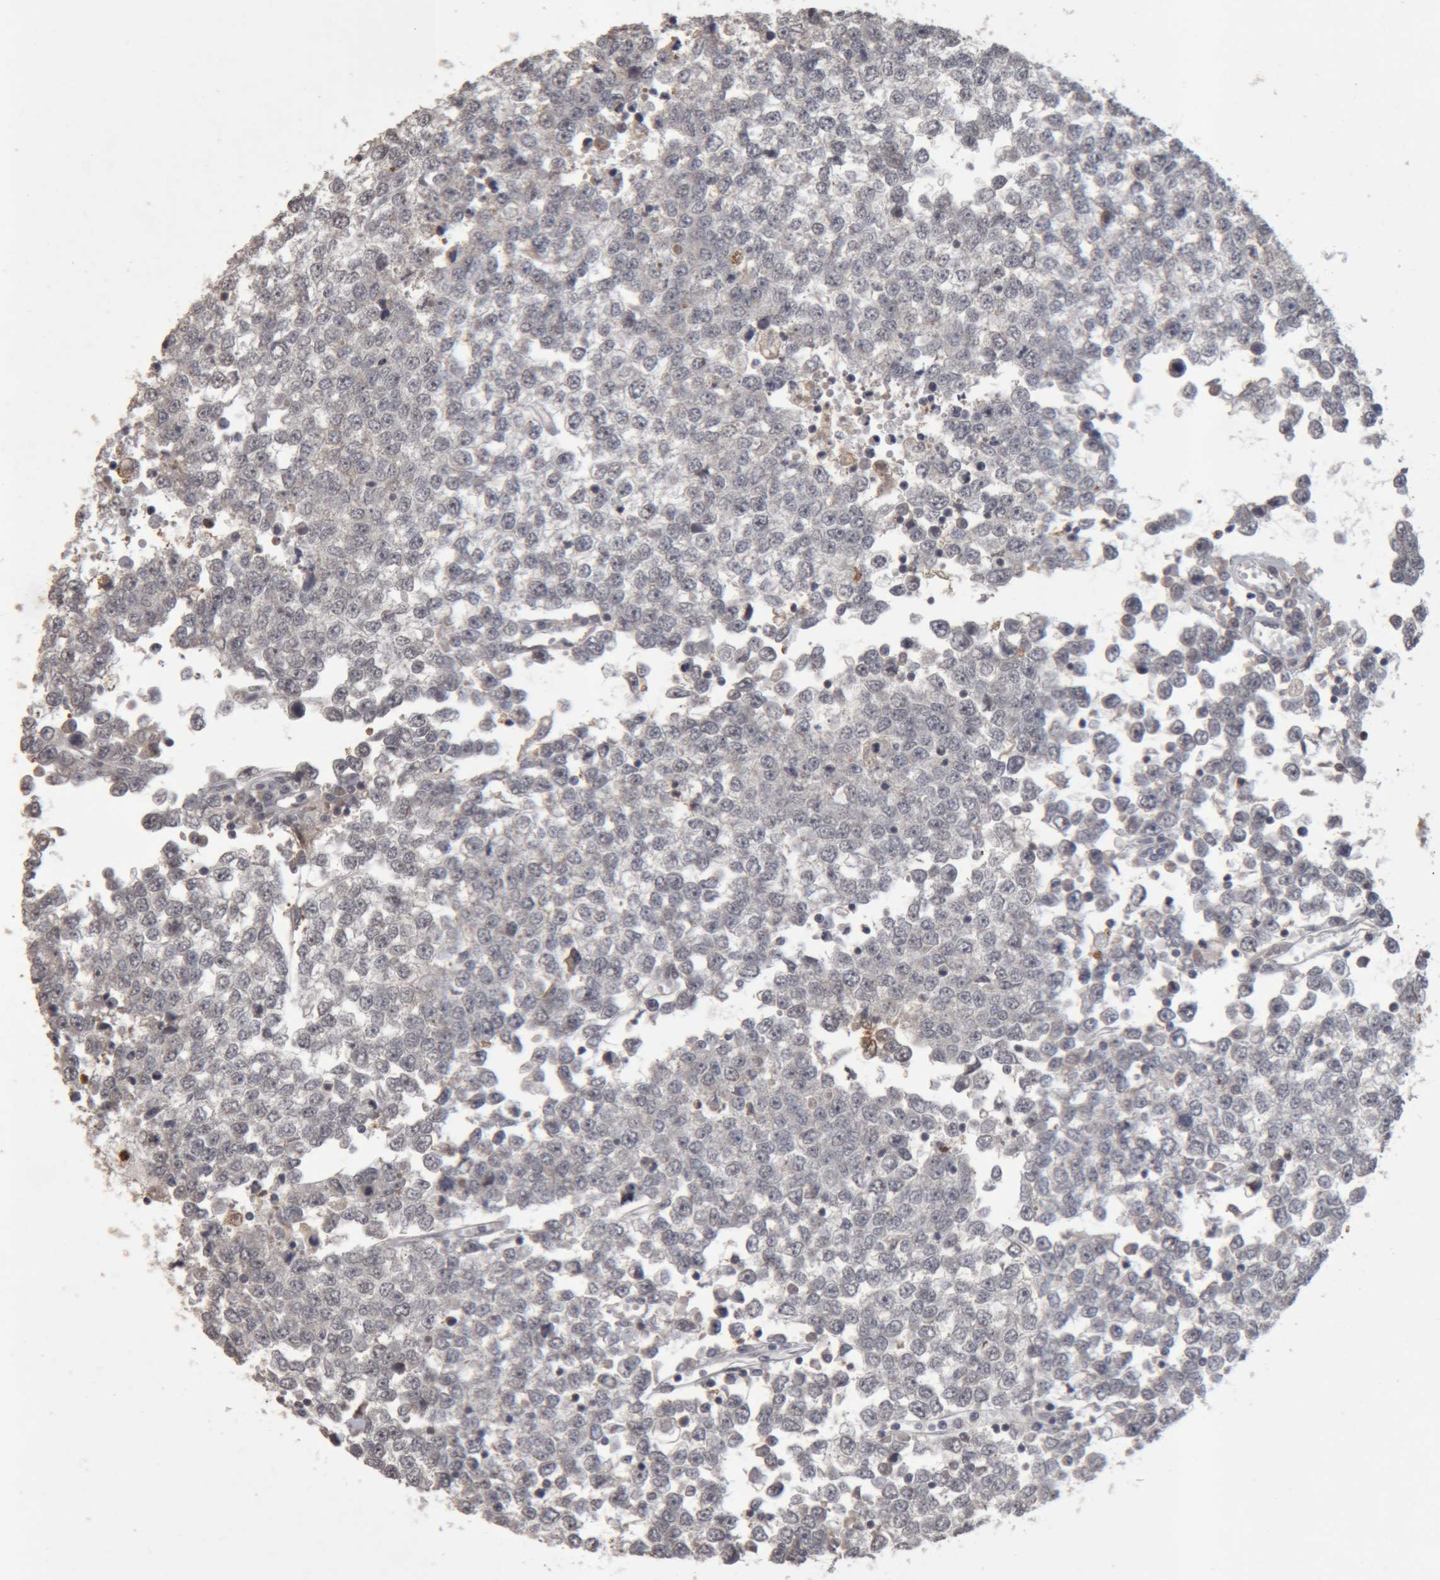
{"staining": {"intensity": "negative", "quantity": "none", "location": "none"}, "tissue": "testis cancer", "cell_type": "Tumor cells", "image_type": "cancer", "snomed": [{"axis": "morphology", "description": "Seminoma, NOS"}, {"axis": "topography", "description": "Testis"}], "caption": "Histopathology image shows no significant protein staining in tumor cells of testis seminoma.", "gene": "MEP1A", "patient": {"sex": "male", "age": 65}}